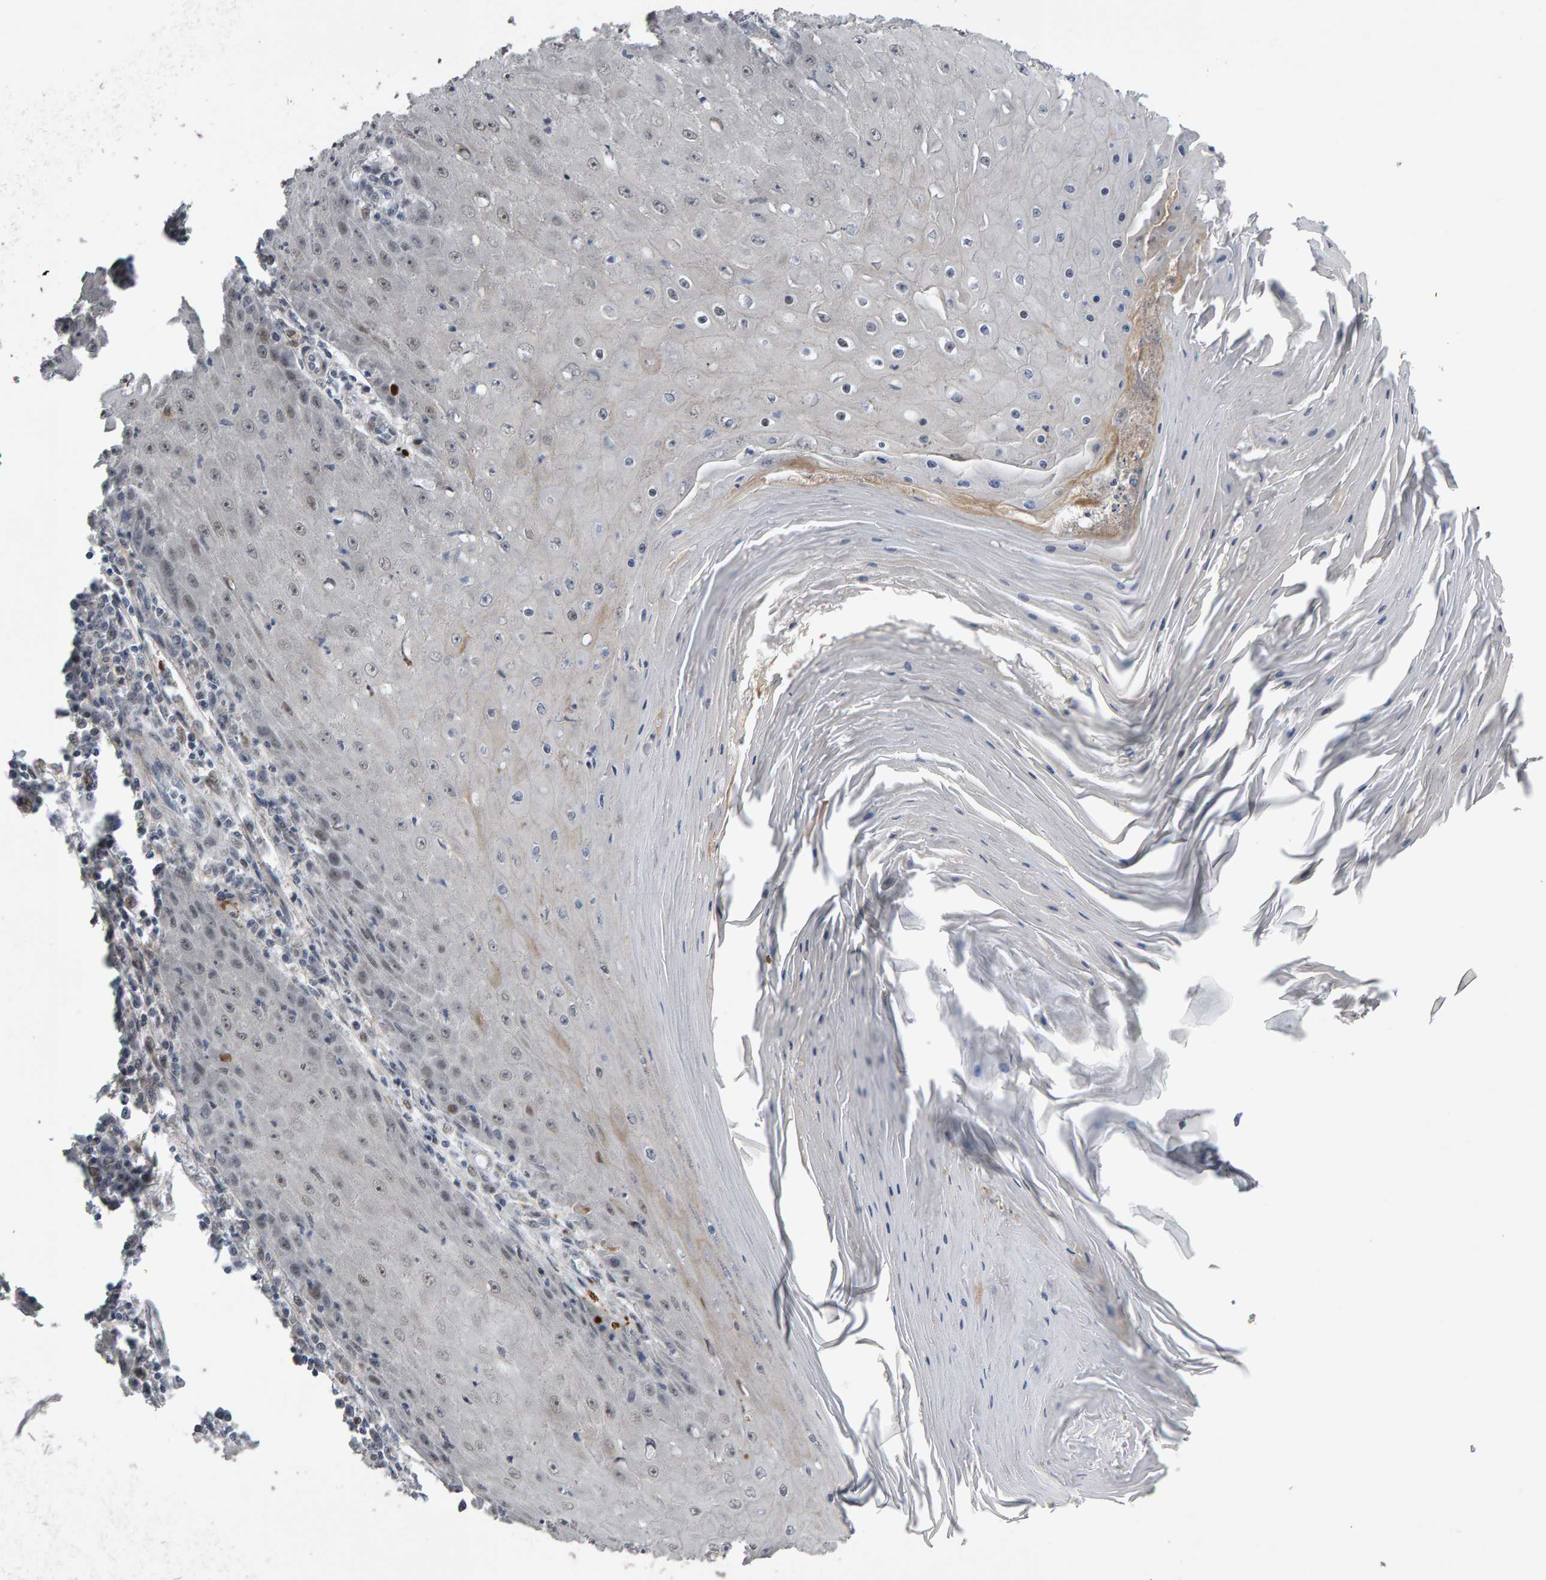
{"staining": {"intensity": "weak", "quantity": "25%-75%", "location": "nuclear"}, "tissue": "skin cancer", "cell_type": "Tumor cells", "image_type": "cancer", "snomed": [{"axis": "morphology", "description": "Squamous cell carcinoma, NOS"}, {"axis": "topography", "description": "Skin"}], "caption": "DAB (3,3'-diaminobenzidine) immunohistochemical staining of skin cancer (squamous cell carcinoma) displays weak nuclear protein positivity in about 25%-75% of tumor cells.", "gene": "IPO8", "patient": {"sex": "female", "age": 73}}